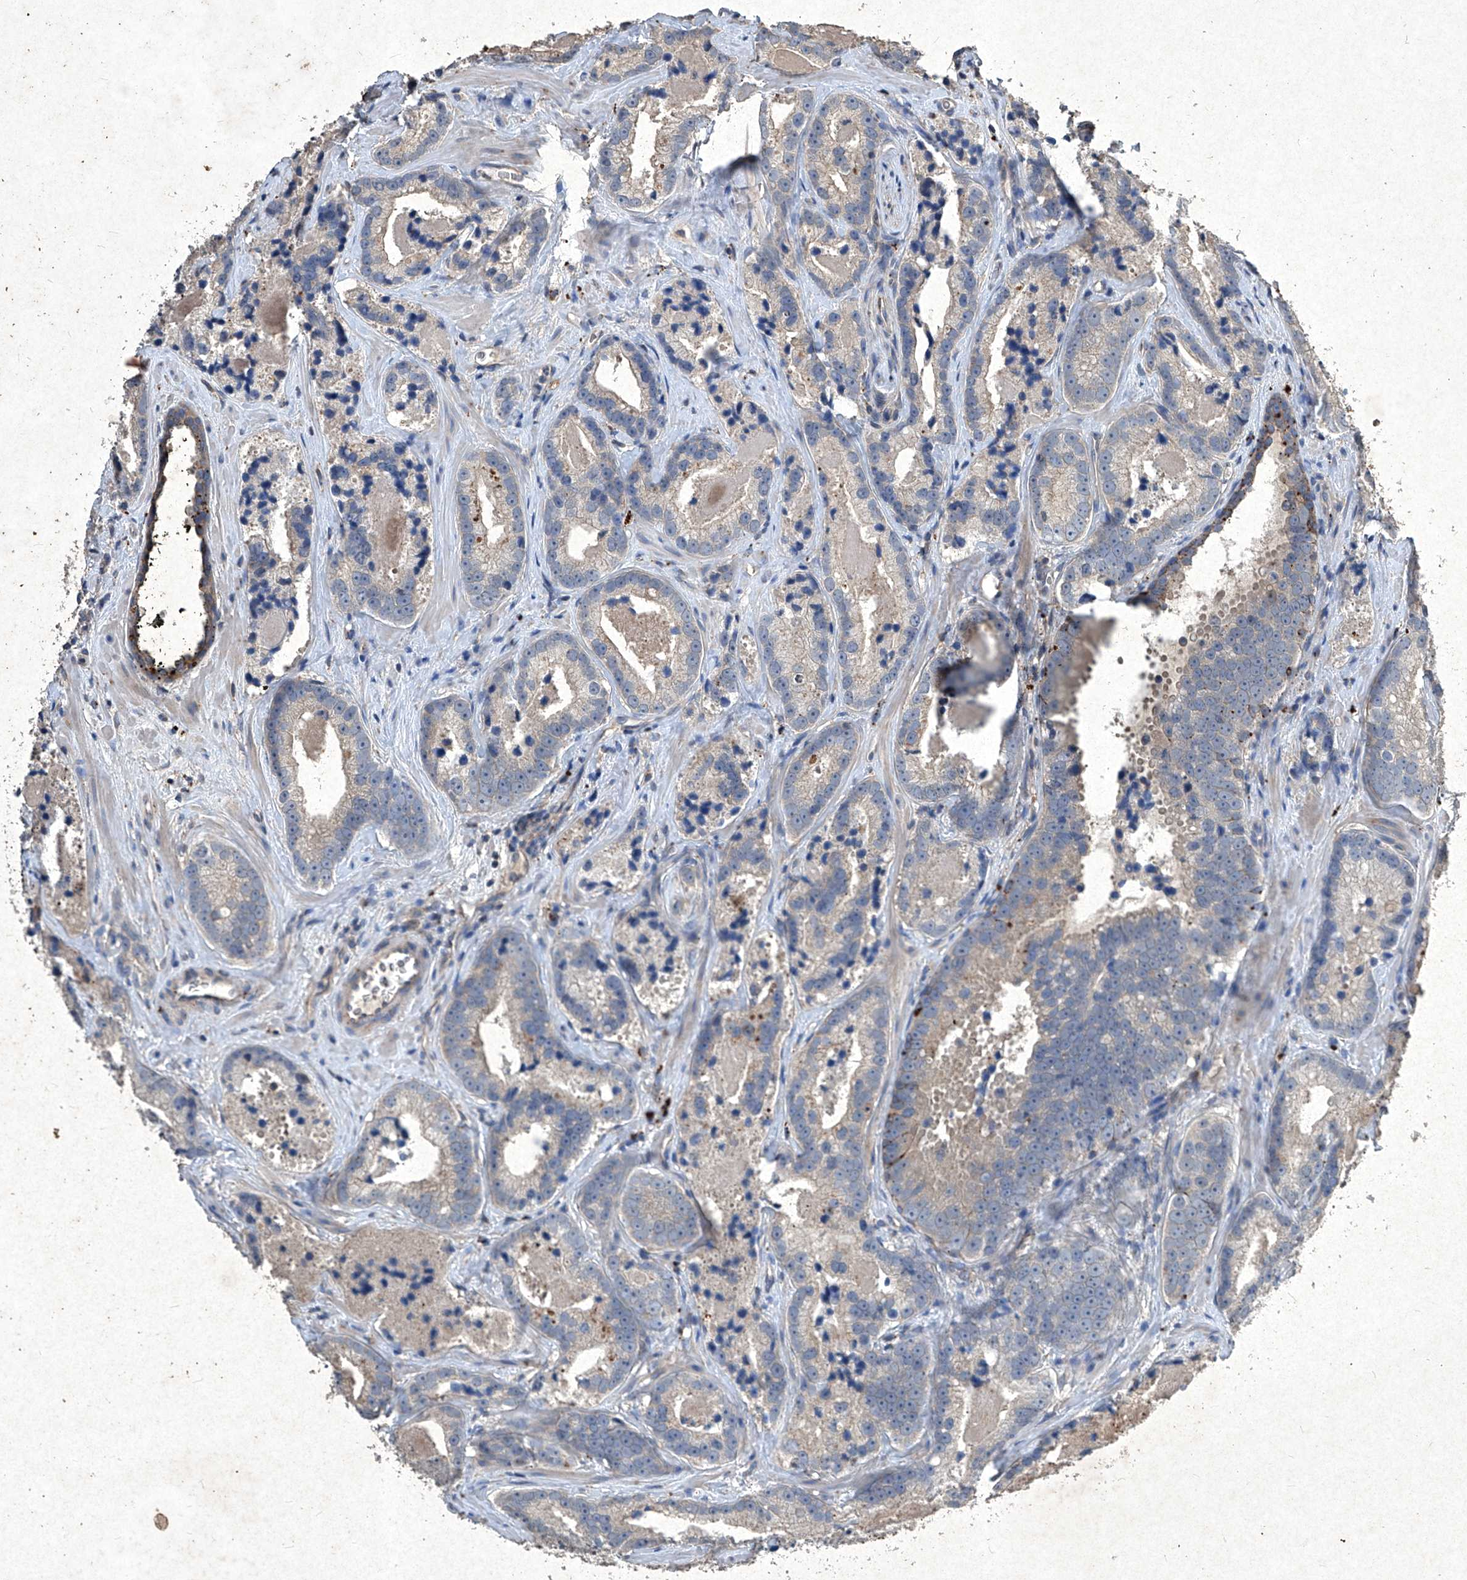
{"staining": {"intensity": "strong", "quantity": "<25%", "location": "cytoplasmic/membranous"}, "tissue": "prostate cancer", "cell_type": "Tumor cells", "image_type": "cancer", "snomed": [{"axis": "morphology", "description": "Adenocarcinoma, High grade"}, {"axis": "topography", "description": "Prostate"}], "caption": "A high-resolution histopathology image shows immunohistochemistry (IHC) staining of prostate high-grade adenocarcinoma, which displays strong cytoplasmic/membranous expression in approximately <25% of tumor cells. (DAB = brown stain, brightfield microscopy at high magnification).", "gene": "MED16", "patient": {"sex": "male", "age": 62}}